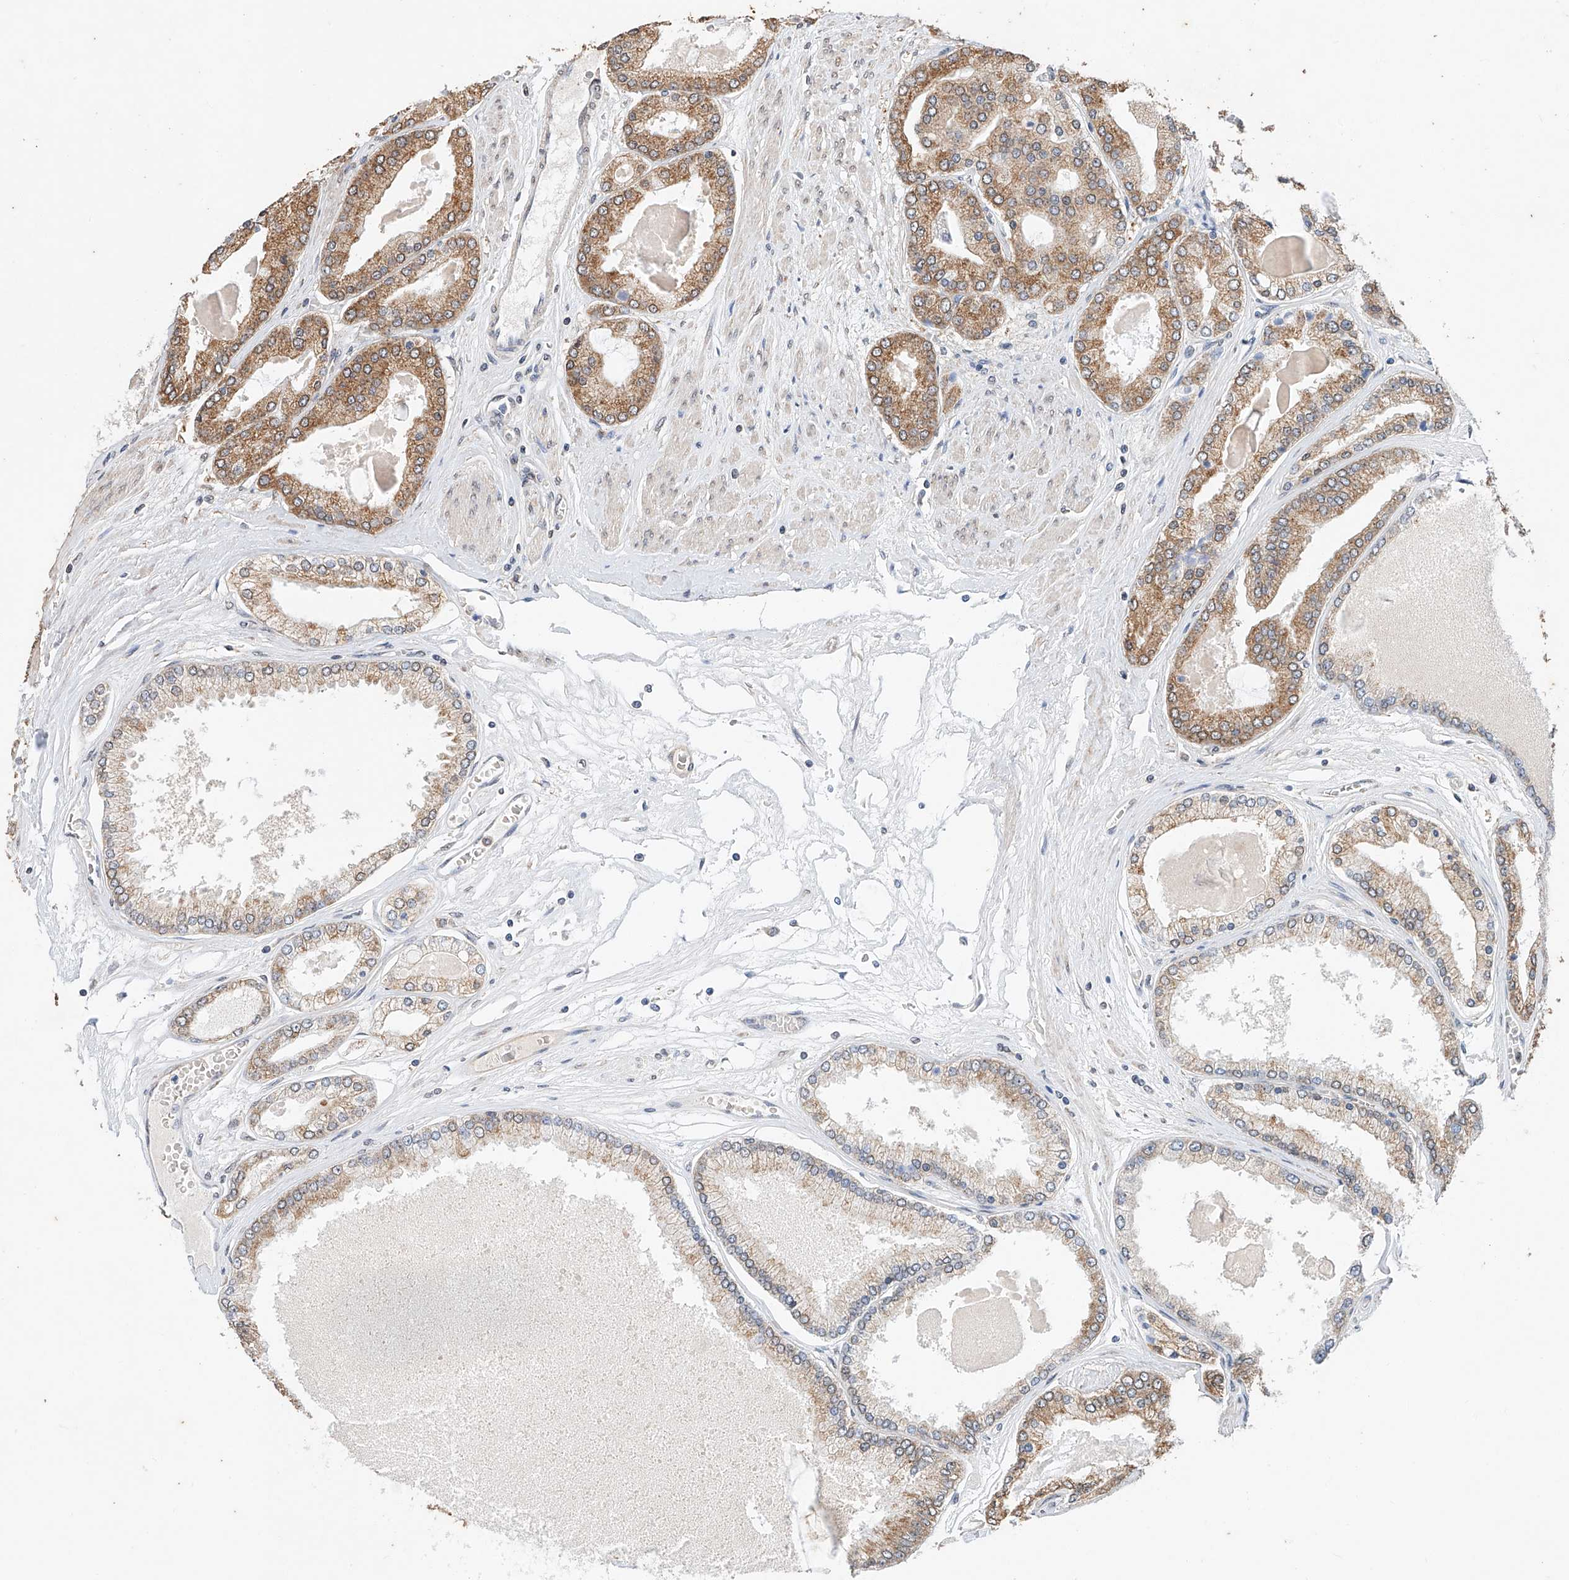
{"staining": {"intensity": "moderate", "quantity": ">75%", "location": "cytoplasmic/membranous"}, "tissue": "prostate cancer", "cell_type": "Tumor cells", "image_type": "cancer", "snomed": [{"axis": "morphology", "description": "Adenocarcinoma, High grade"}, {"axis": "topography", "description": "Prostate"}], "caption": "Prostate high-grade adenocarcinoma stained with DAB immunohistochemistry (IHC) reveals medium levels of moderate cytoplasmic/membranous expression in approximately >75% of tumor cells.", "gene": "CERS4", "patient": {"sex": "male", "age": 59}}